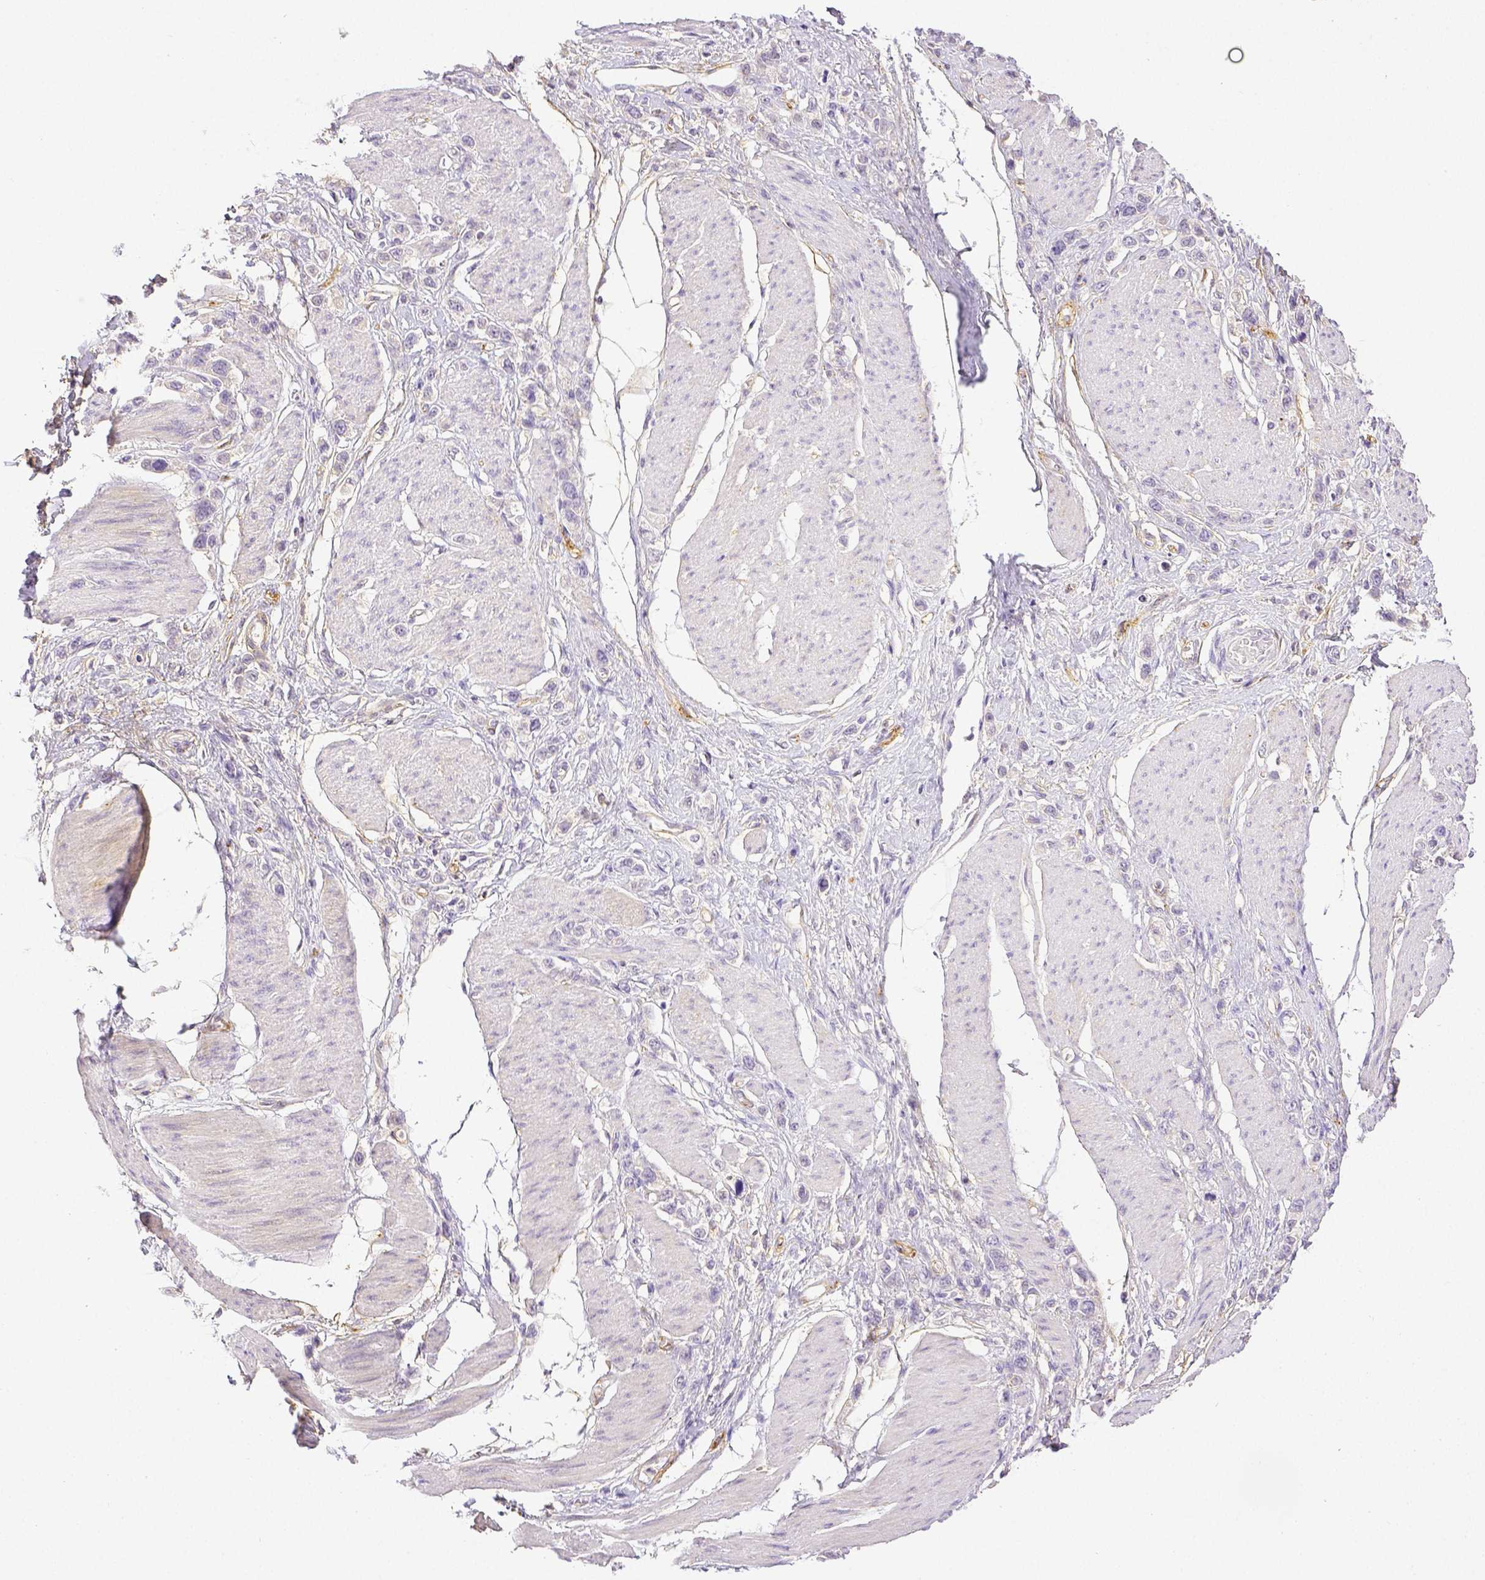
{"staining": {"intensity": "negative", "quantity": "none", "location": "none"}, "tissue": "stomach cancer", "cell_type": "Tumor cells", "image_type": "cancer", "snomed": [{"axis": "morphology", "description": "Adenocarcinoma, NOS"}, {"axis": "topography", "description": "Stomach"}], "caption": "Tumor cells are negative for brown protein staining in stomach cancer. (DAB (3,3'-diaminobenzidine) immunohistochemistry with hematoxylin counter stain).", "gene": "THY1", "patient": {"sex": "female", "age": 65}}